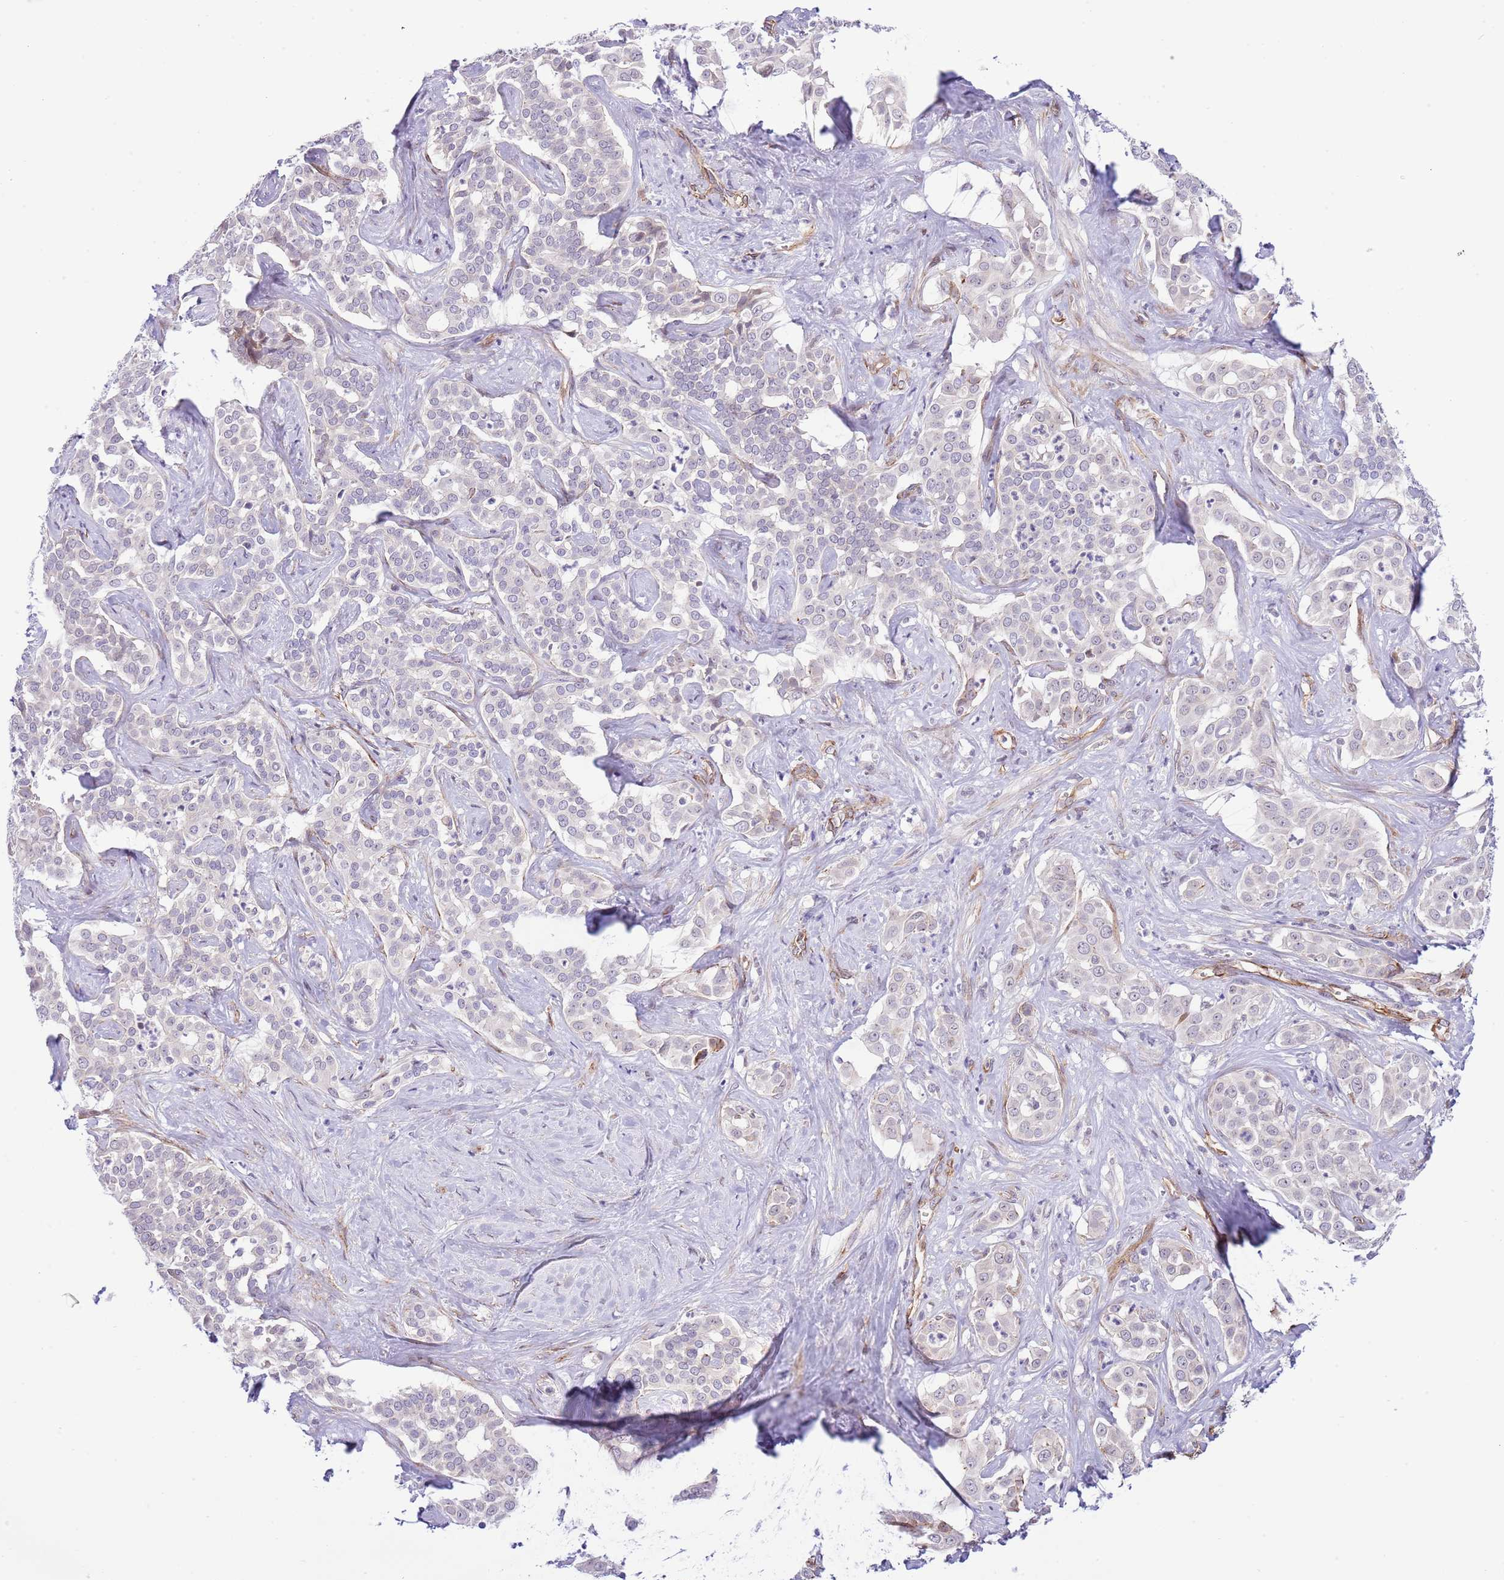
{"staining": {"intensity": "negative", "quantity": "none", "location": "none"}, "tissue": "liver cancer", "cell_type": "Tumor cells", "image_type": "cancer", "snomed": [{"axis": "morphology", "description": "Cholangiocarcinoma"}, {"axis": "topography", "description": "Liver"}], "caption": "A high-resolution histopathology image shows immunohistochemistry staining of liver cancer, which exhibits no significant staining in tumor cells.", "gene": "NEK3", "patient": {"sex": "male", "age": 67}}